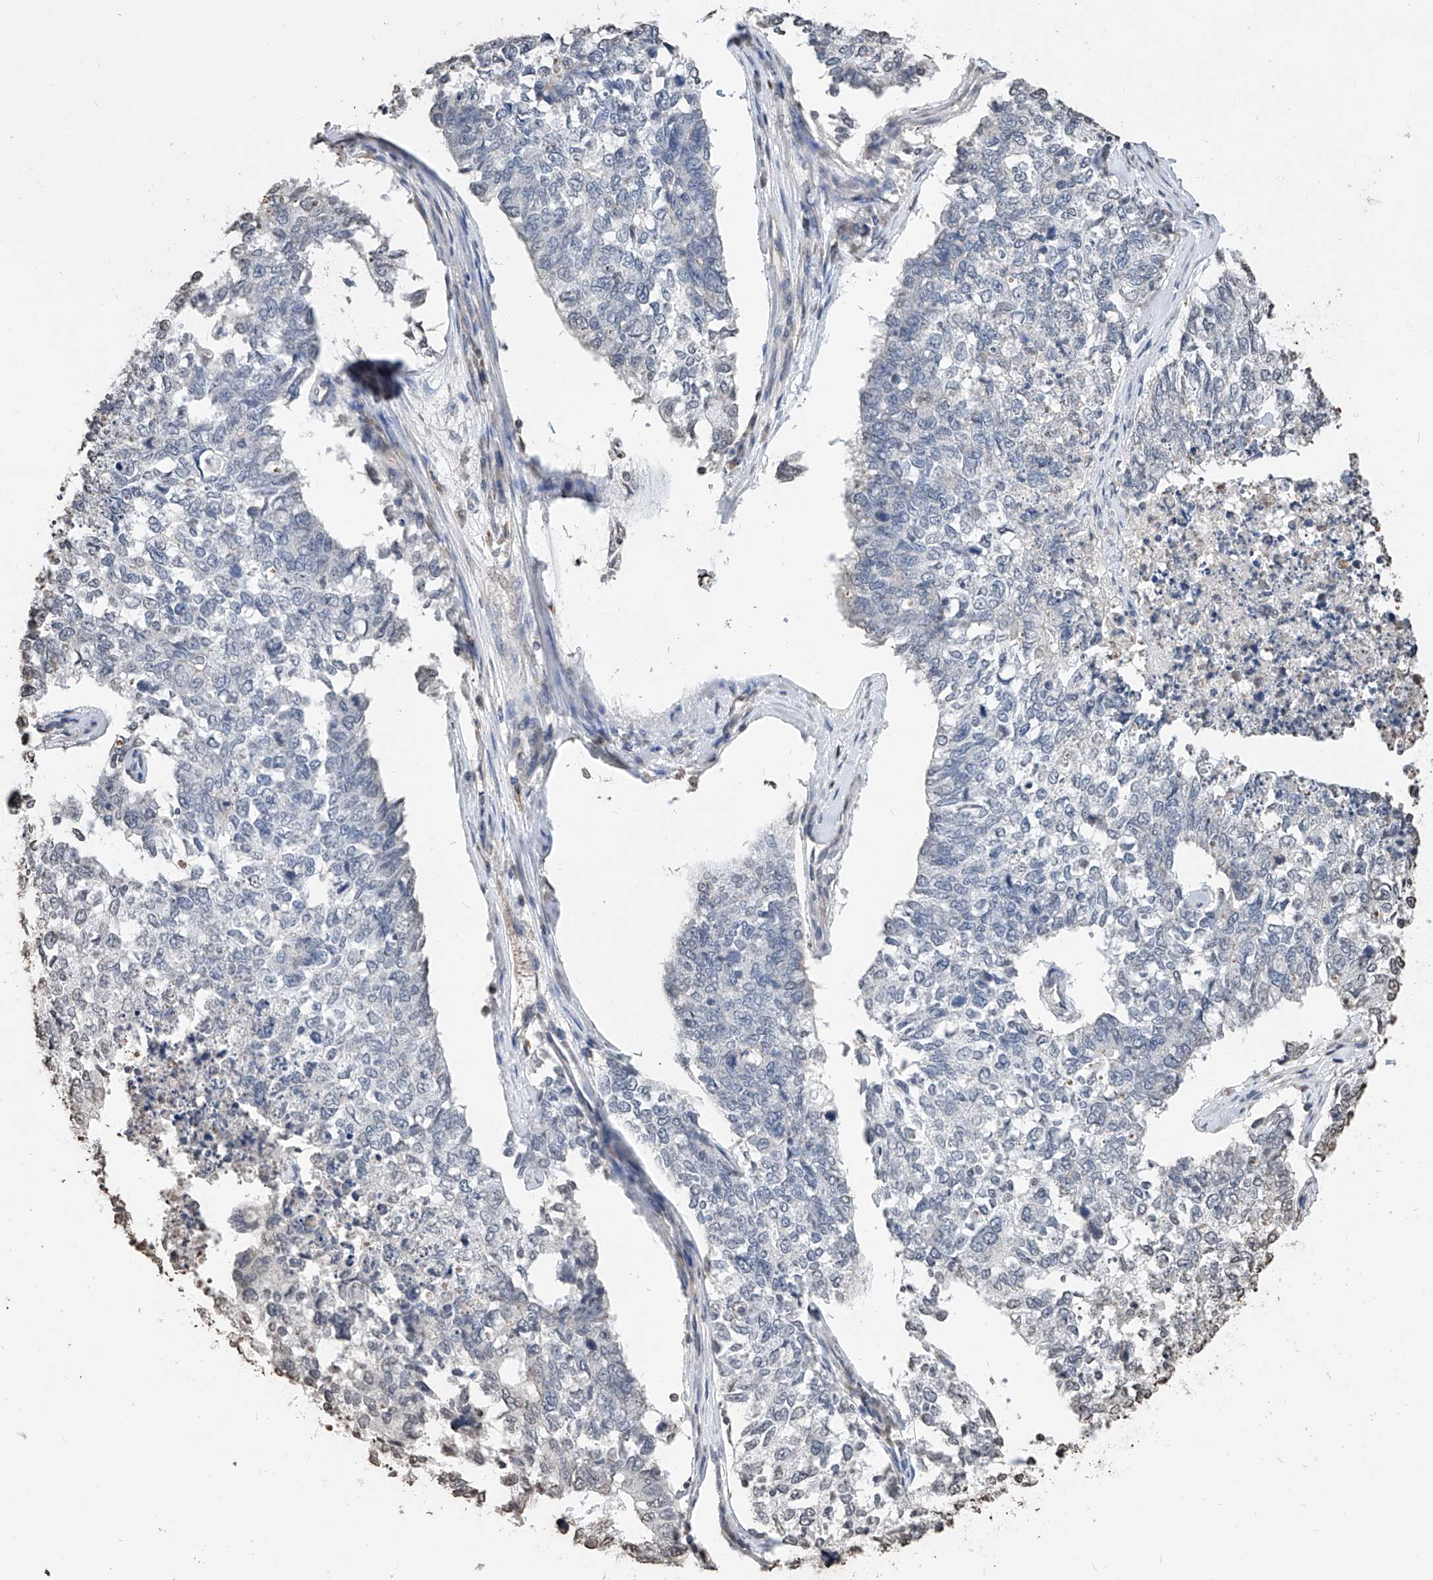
{"staining": {"intensity": "negative", "quantity": "none", "location": "none"}, "tissue": "cervical cancer", "cell_type": "Tumor cells", "image_type": "cancer", "snomed": [{"axis": "morphology", "description": "Squamous cell carcinoma, NOS"}, {"axis": "topography", "description": "Cervix"}], "caption": "The image exhibits no staining of tumor cells in cervical squamous cell carcinoma.", "gene": "RP9", "patient": {"sex": "female", "age": 63}}